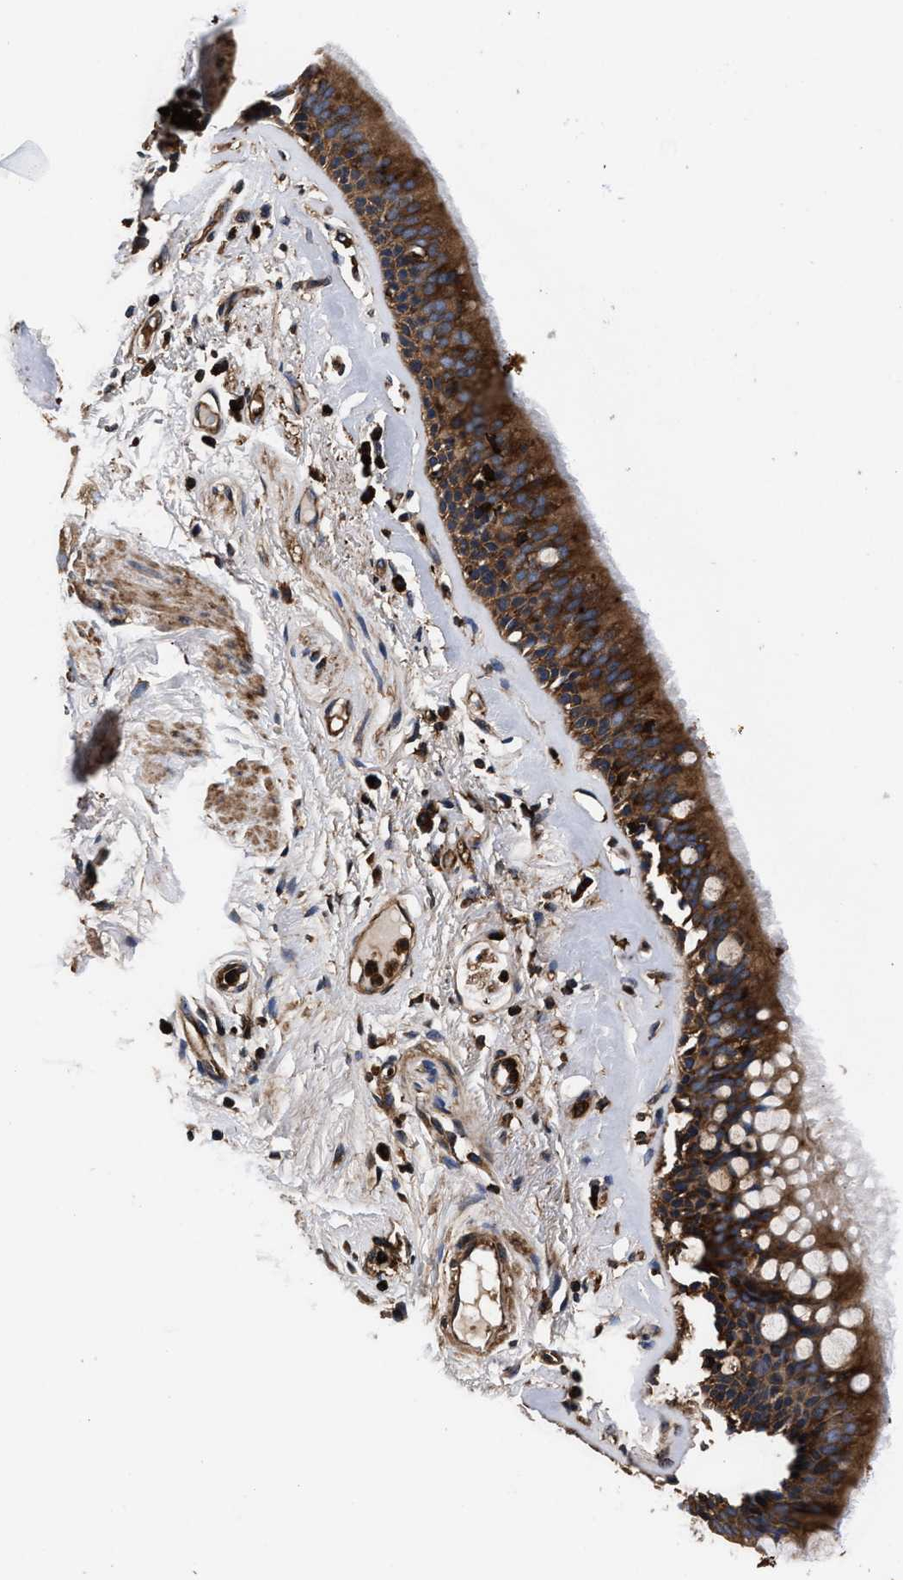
{"staining": {"intensity": "strong", "quantity": ">75%", "location": "cytoplasmic/membranous"}, "tissue": "bronchus", "cell_type": "Respiratory epithelial cells", "image_type": "normal", "snomed": [{"axis": "morphology", "description": "Normal tissue, NOS"}, {"axis": "topography", "description": "Cartilage tissue"}], "caption": "The micrograph demonstrates immunohistochemical staining of normal bronchus. There is strong cytoplasmic/membranous positivity is present in approximately >75% of respiratory epithelial cells. Immunohistochemistry stains the protein of interest in brown and the nuclei are stained blue.", "gene": "ENSG00000286112", "patient": {"sex": "female", "age": 63}}